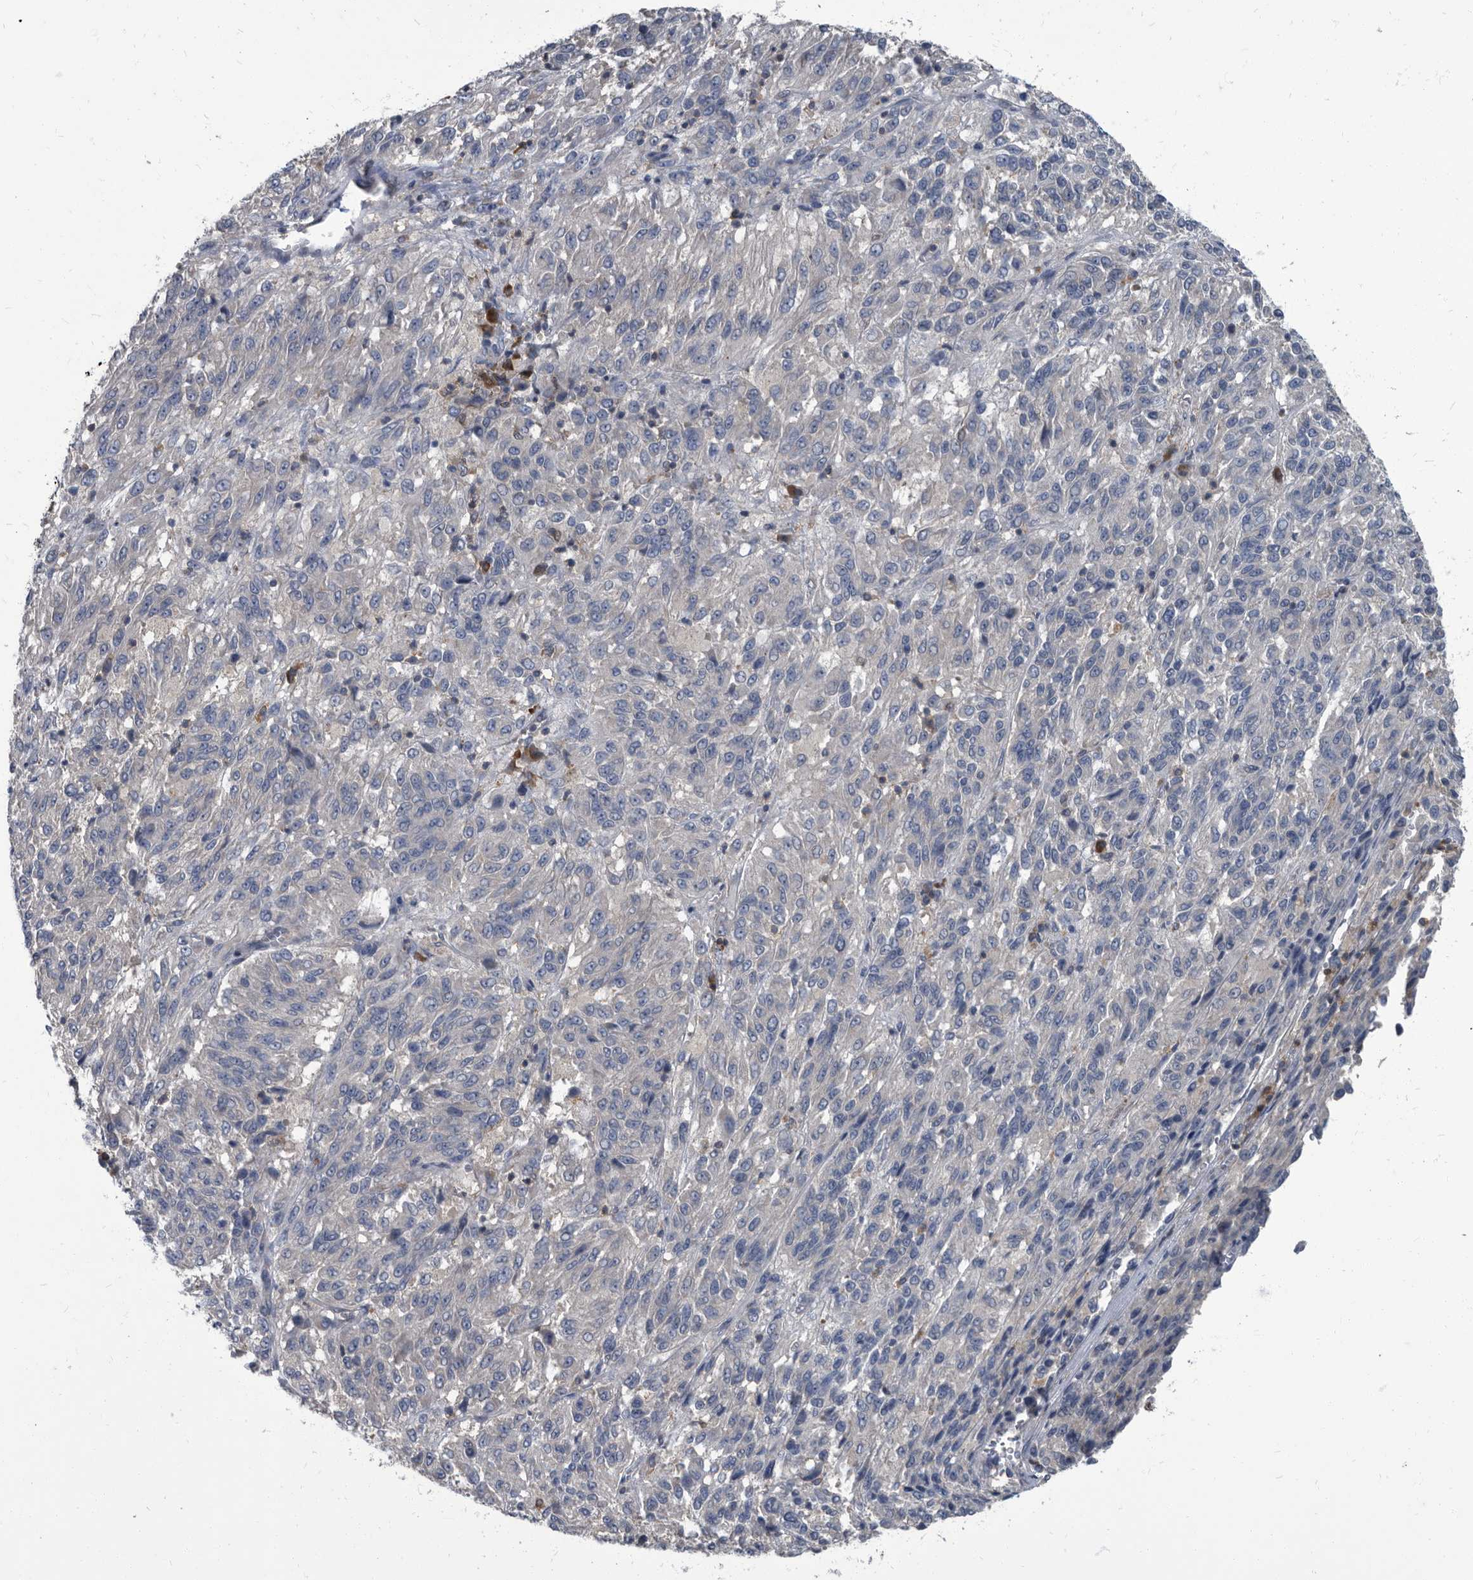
{"staining": {"intensity": "negative", "quantity": "none", "location": "none"}, "tissue": "melanoma", "cell_type": "Tumor cells", "image_type": "cancer", "snomed": [{"axis": "morphology", "description": "Malignant melanoma, Metastatic site"}, {"axis": "topography", "description": "Lung"}], "caption": "Tumor cells are negative for brown protein staining in malignant melanoma (metastatic site).", "gene": "CDV3", "patient": {"sex": "male", "age": 64}}